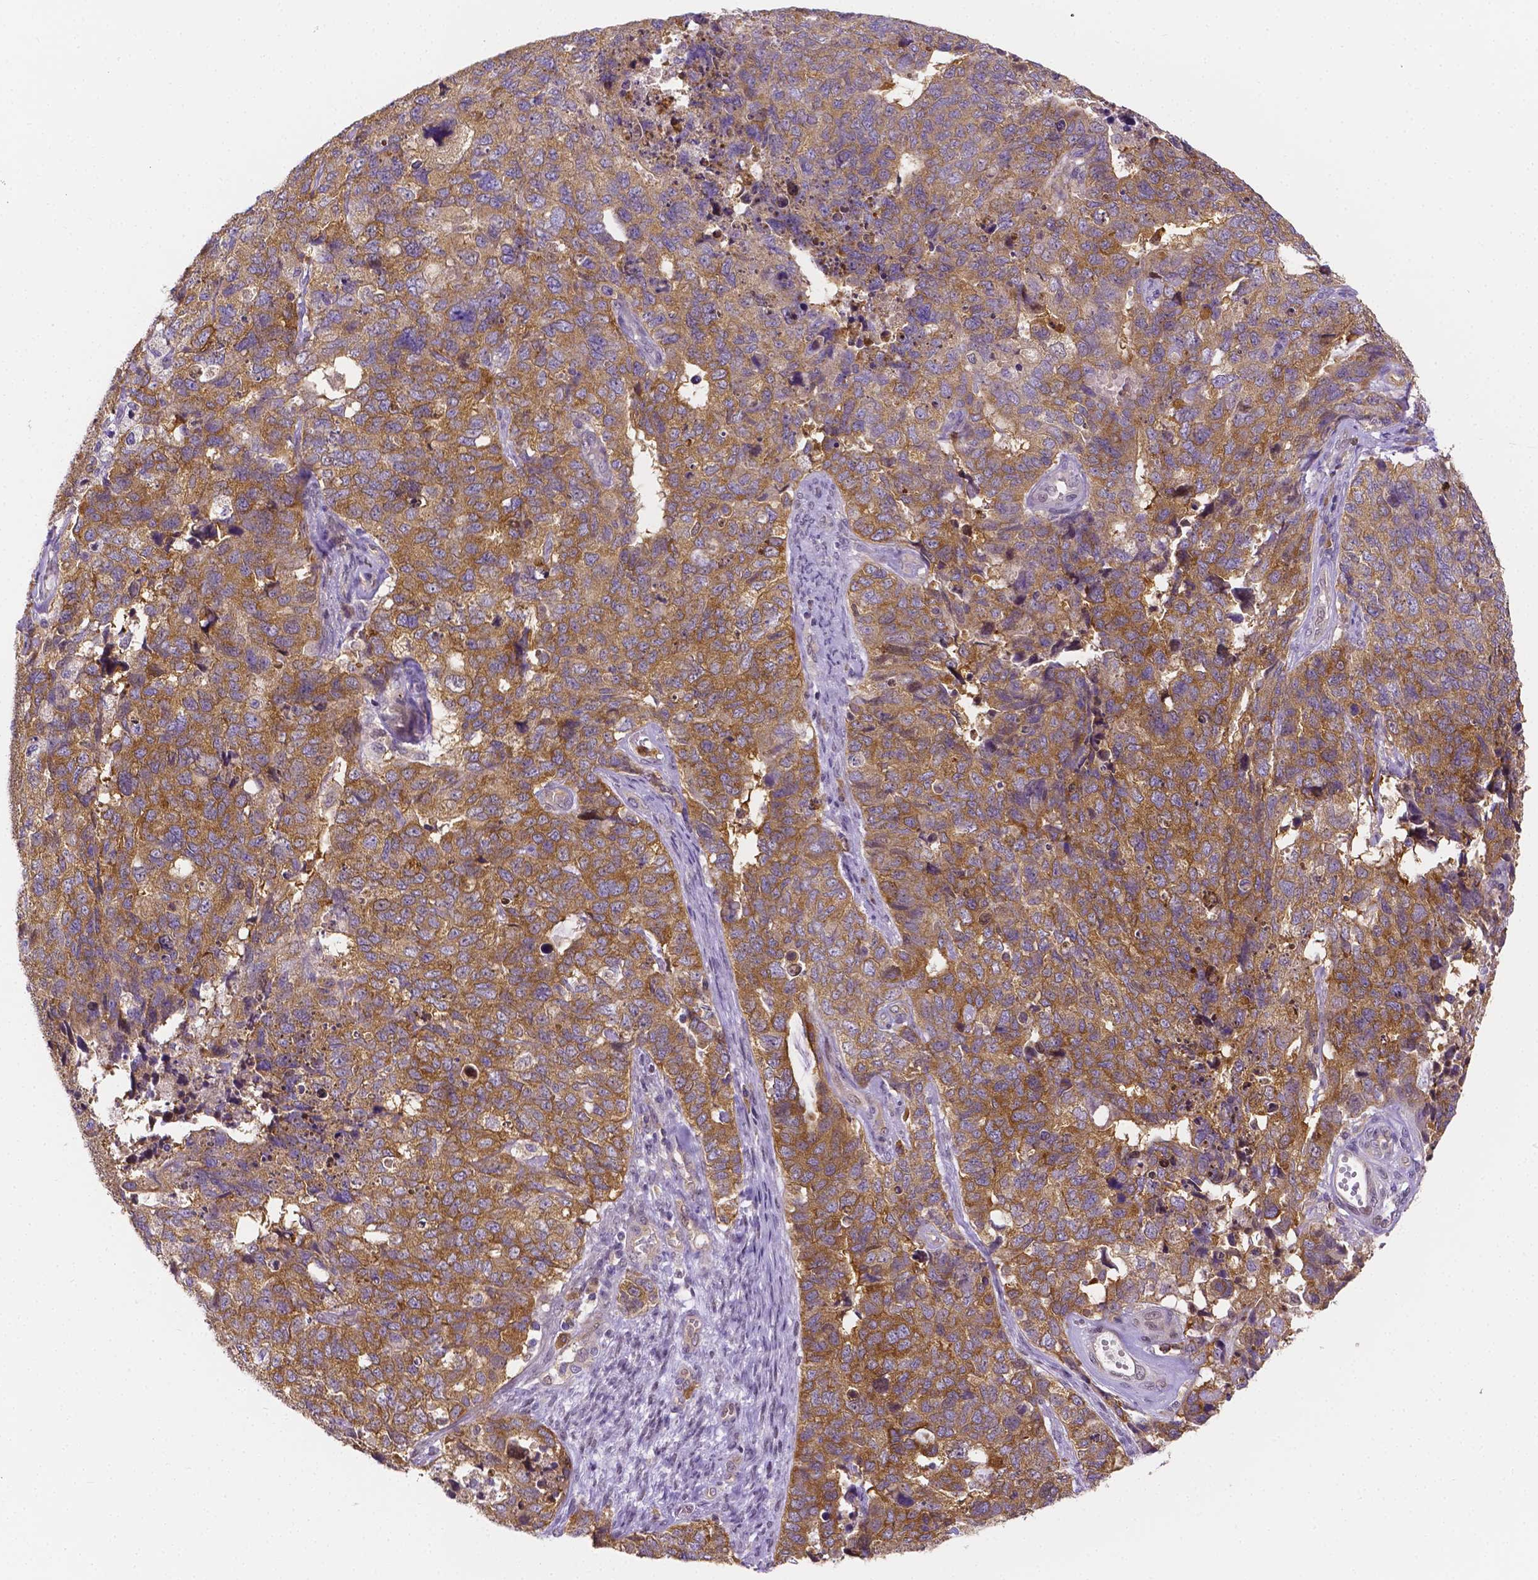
{"staining": {"intensity": "weak", "quantity": ">75%", "location": "cytoplasmic/membranous"}, "tissue": "cervical cancer", "cell_type": "Tumor cells", "image_type": "cancer", "snomed": [{"axis": "morphology", "description": "Squamous cell carcinoma, NOS"}, {"axis": "topography", "description": "Cervix"}], "caption": "Tumor cells exhibit low levels of weak cytoplasmic/membranous staining in approximately >75% of cells in human cervical squamous cell carcinoma. (Stains: DAB (3,3'-diaminobenzidine) in brown, nuclei in blue, Microscopy: brightfield microscopy at high magnification).", "gene": "ZNRD2", "patient": {"sex": "female", "age": 63}}